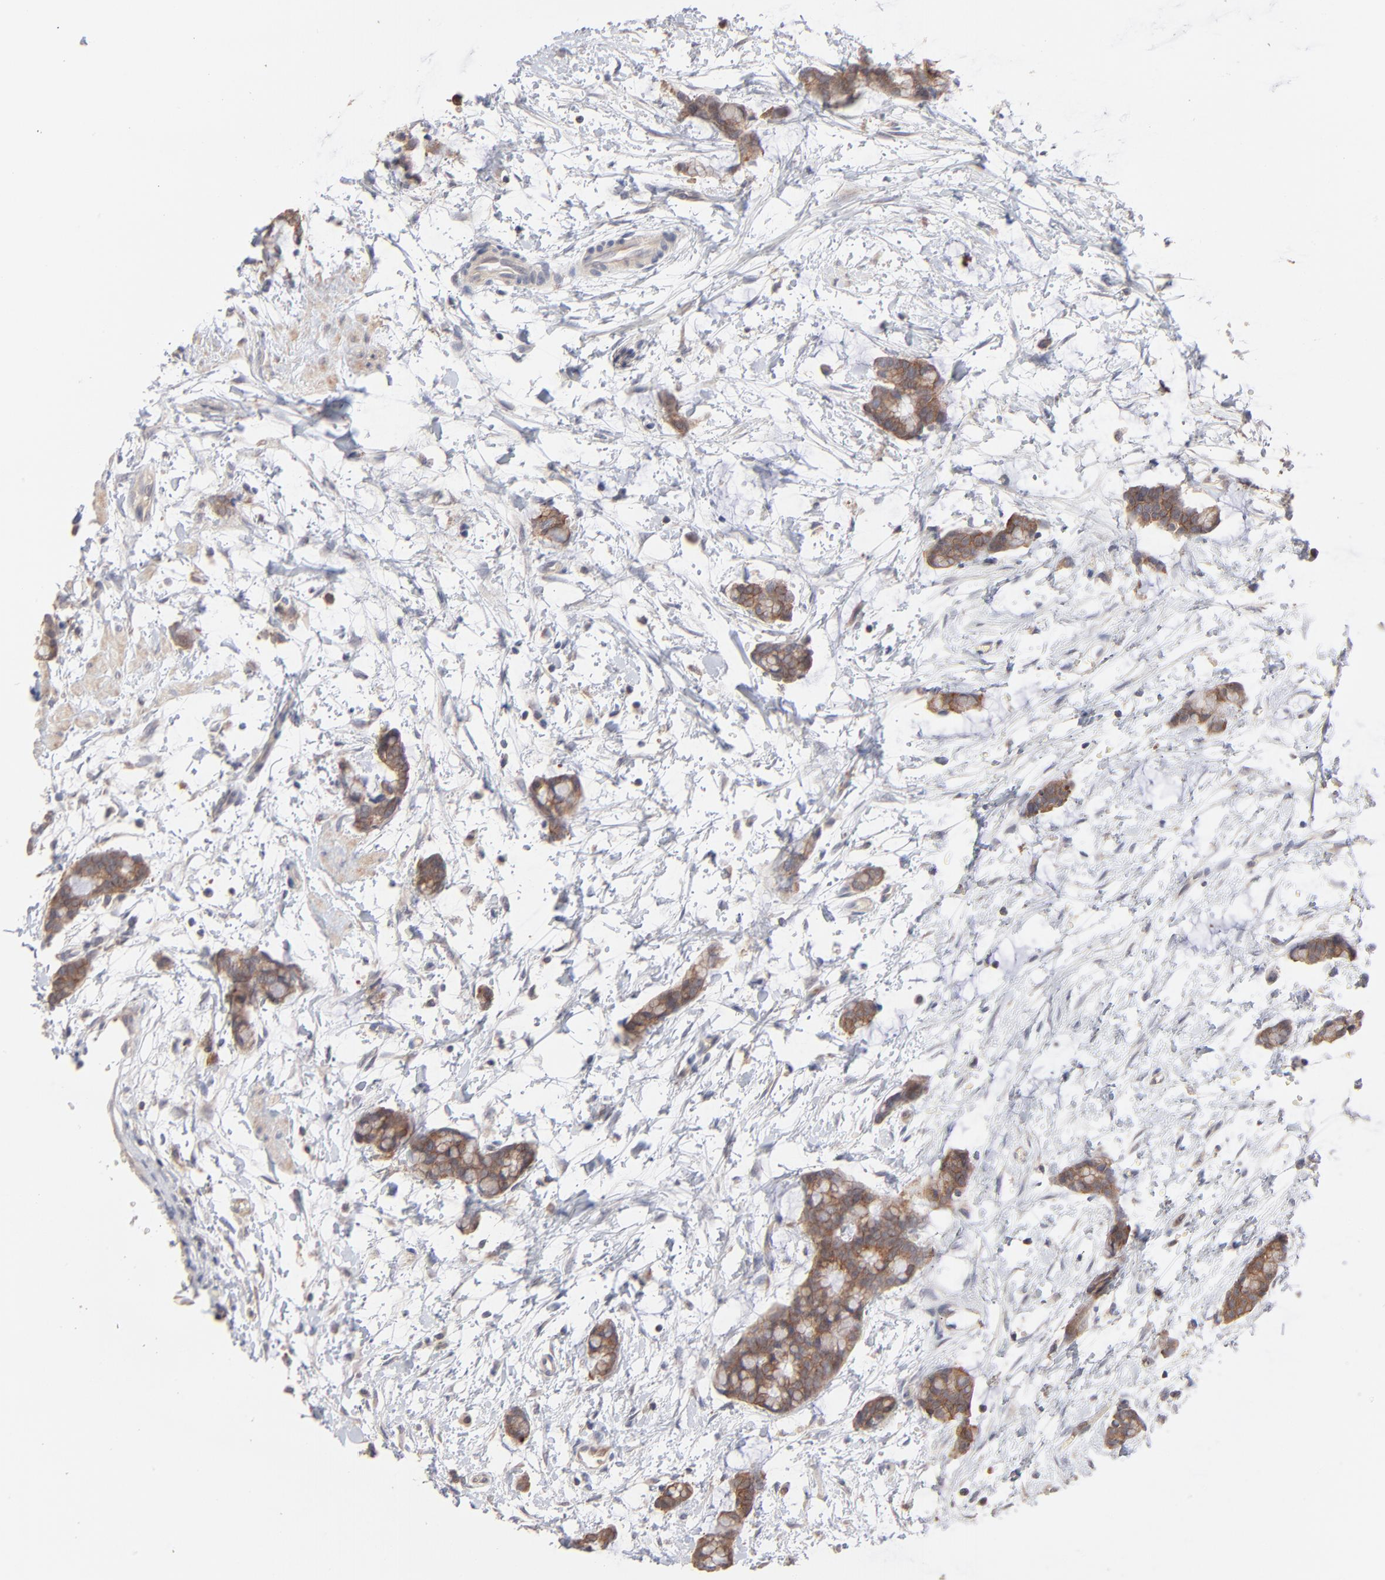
{"staining": {"intensity": "moderate", "quantity": ">75%", "location": "cytoplasmic/membranous"}, "tissue": "colorectal cancer", "cell_type": "Tumor cells", "image_type": "cancer", "snomed": [{"axis": "morphology", "description": "Adenocarcinoma, NOS"}, {"axis": "topography", "description": "Colon"}], "caption": "Colorectal cancer tissue demonstrates moderate cytoplasmic/membranous expression in about >75% of tumor cells (Stains: DAB in brown, nuclei in blue, Microscopy: brightfield microscopy at high magnification).", "gene": "IVNS1ABP", "patient": {"sex": "male", "age": 14}}